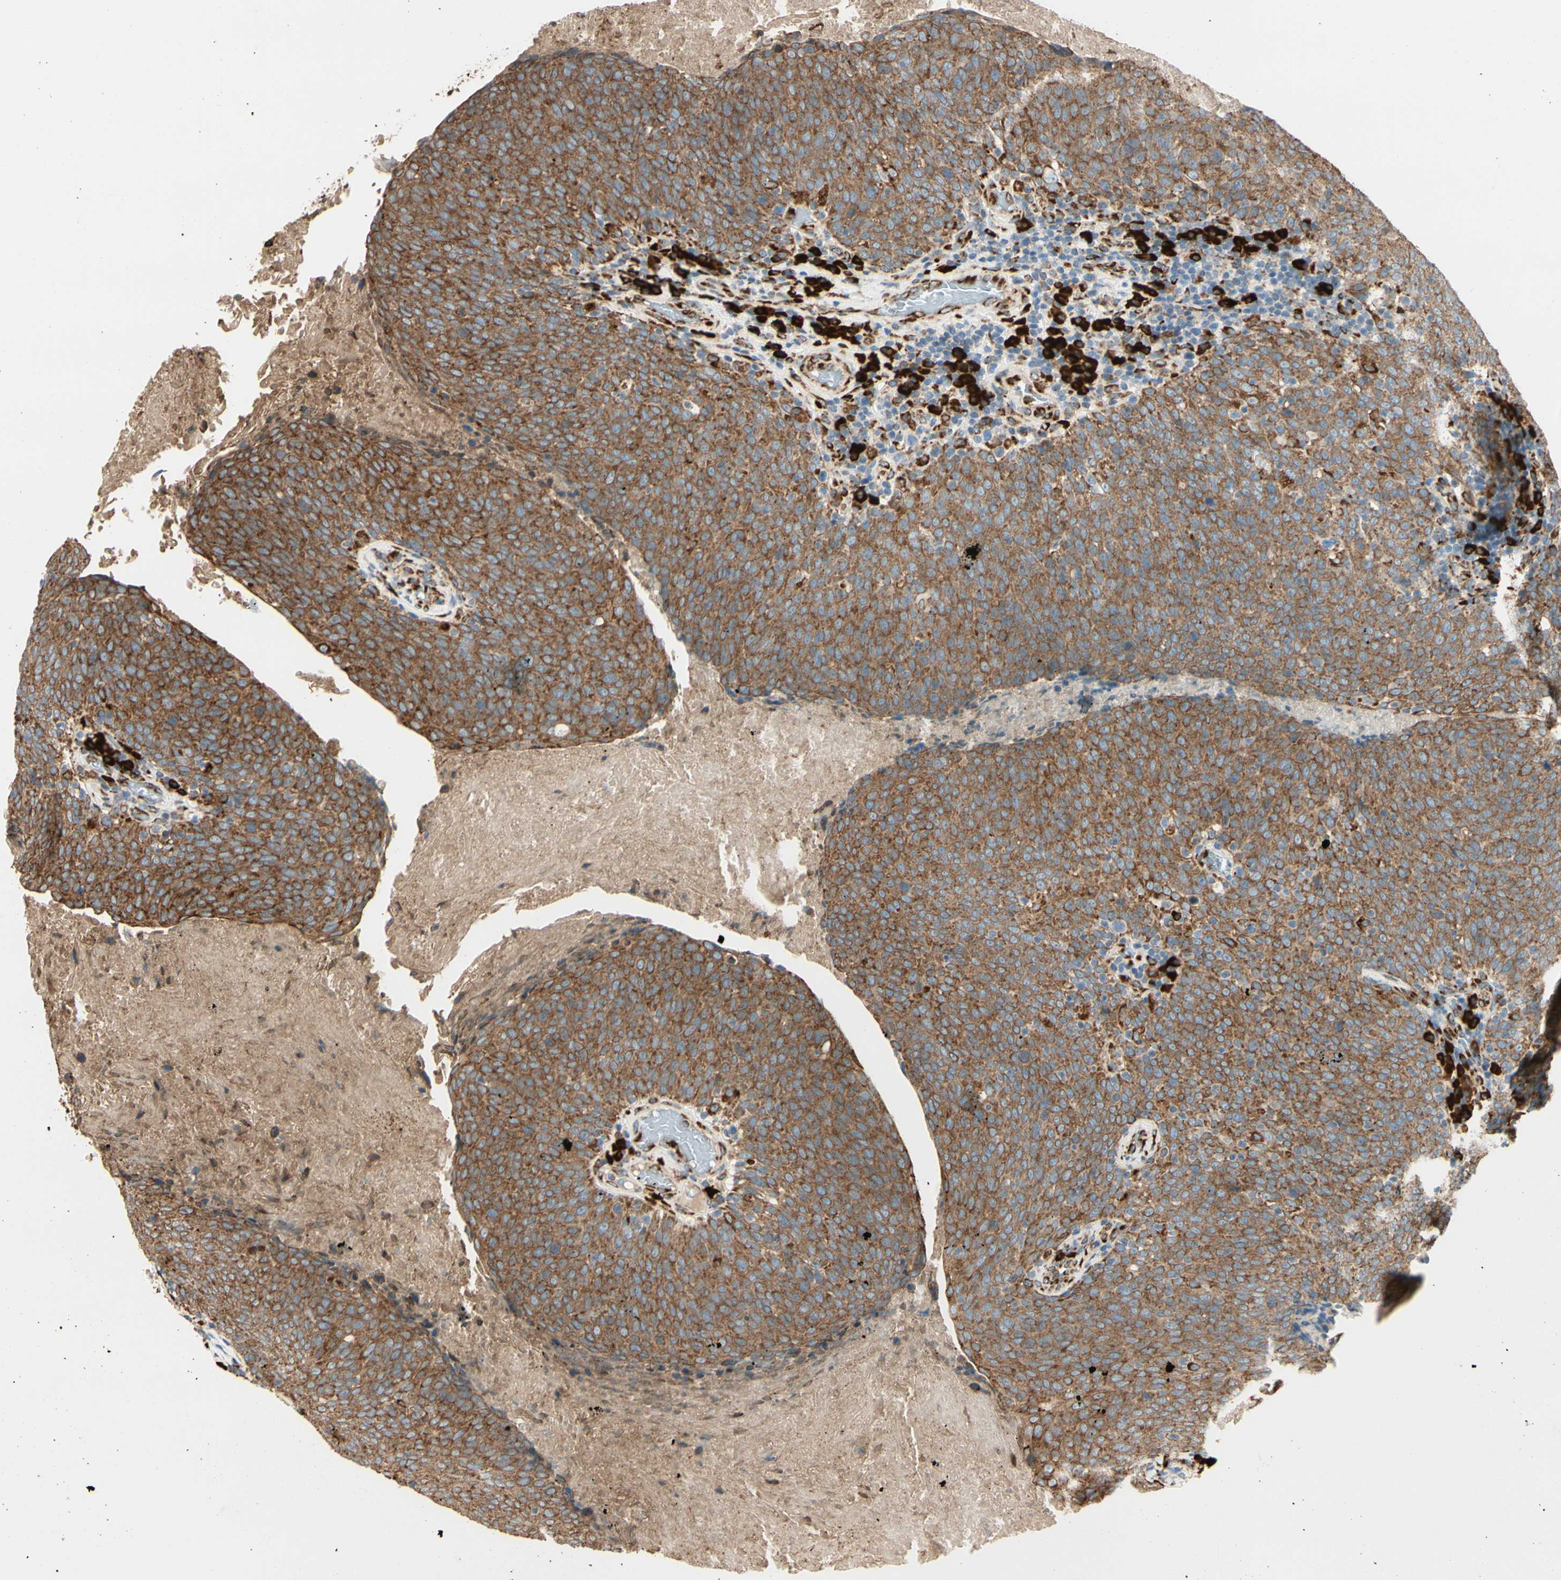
{"staining": {"intensity": "strong", "quantity": ">75%", "location": "cytoplasmic/membranous"}, "tissue": "head and neck cancer", "cell_type": "Tumor cells", "image_type": "cancer", "snomed": [{"axis": "morphology", "description": "Squamous cell carcinoma, NOS"}, {"axis": "morphology", "description": "Squamous cell carcinoma, metastatic, NOS"}, {"axis": "topography", "description": "Lymph node"}, {"axis": "topography", "description": "Head-Neck"}], "caption": "Protein staining displays strong cytoplasmic/membranous expression in approximately >75% of tumor cells in head and neck cancer.", "gene": "RRBP1", "patient": {"sex": "male", "age": 62}}